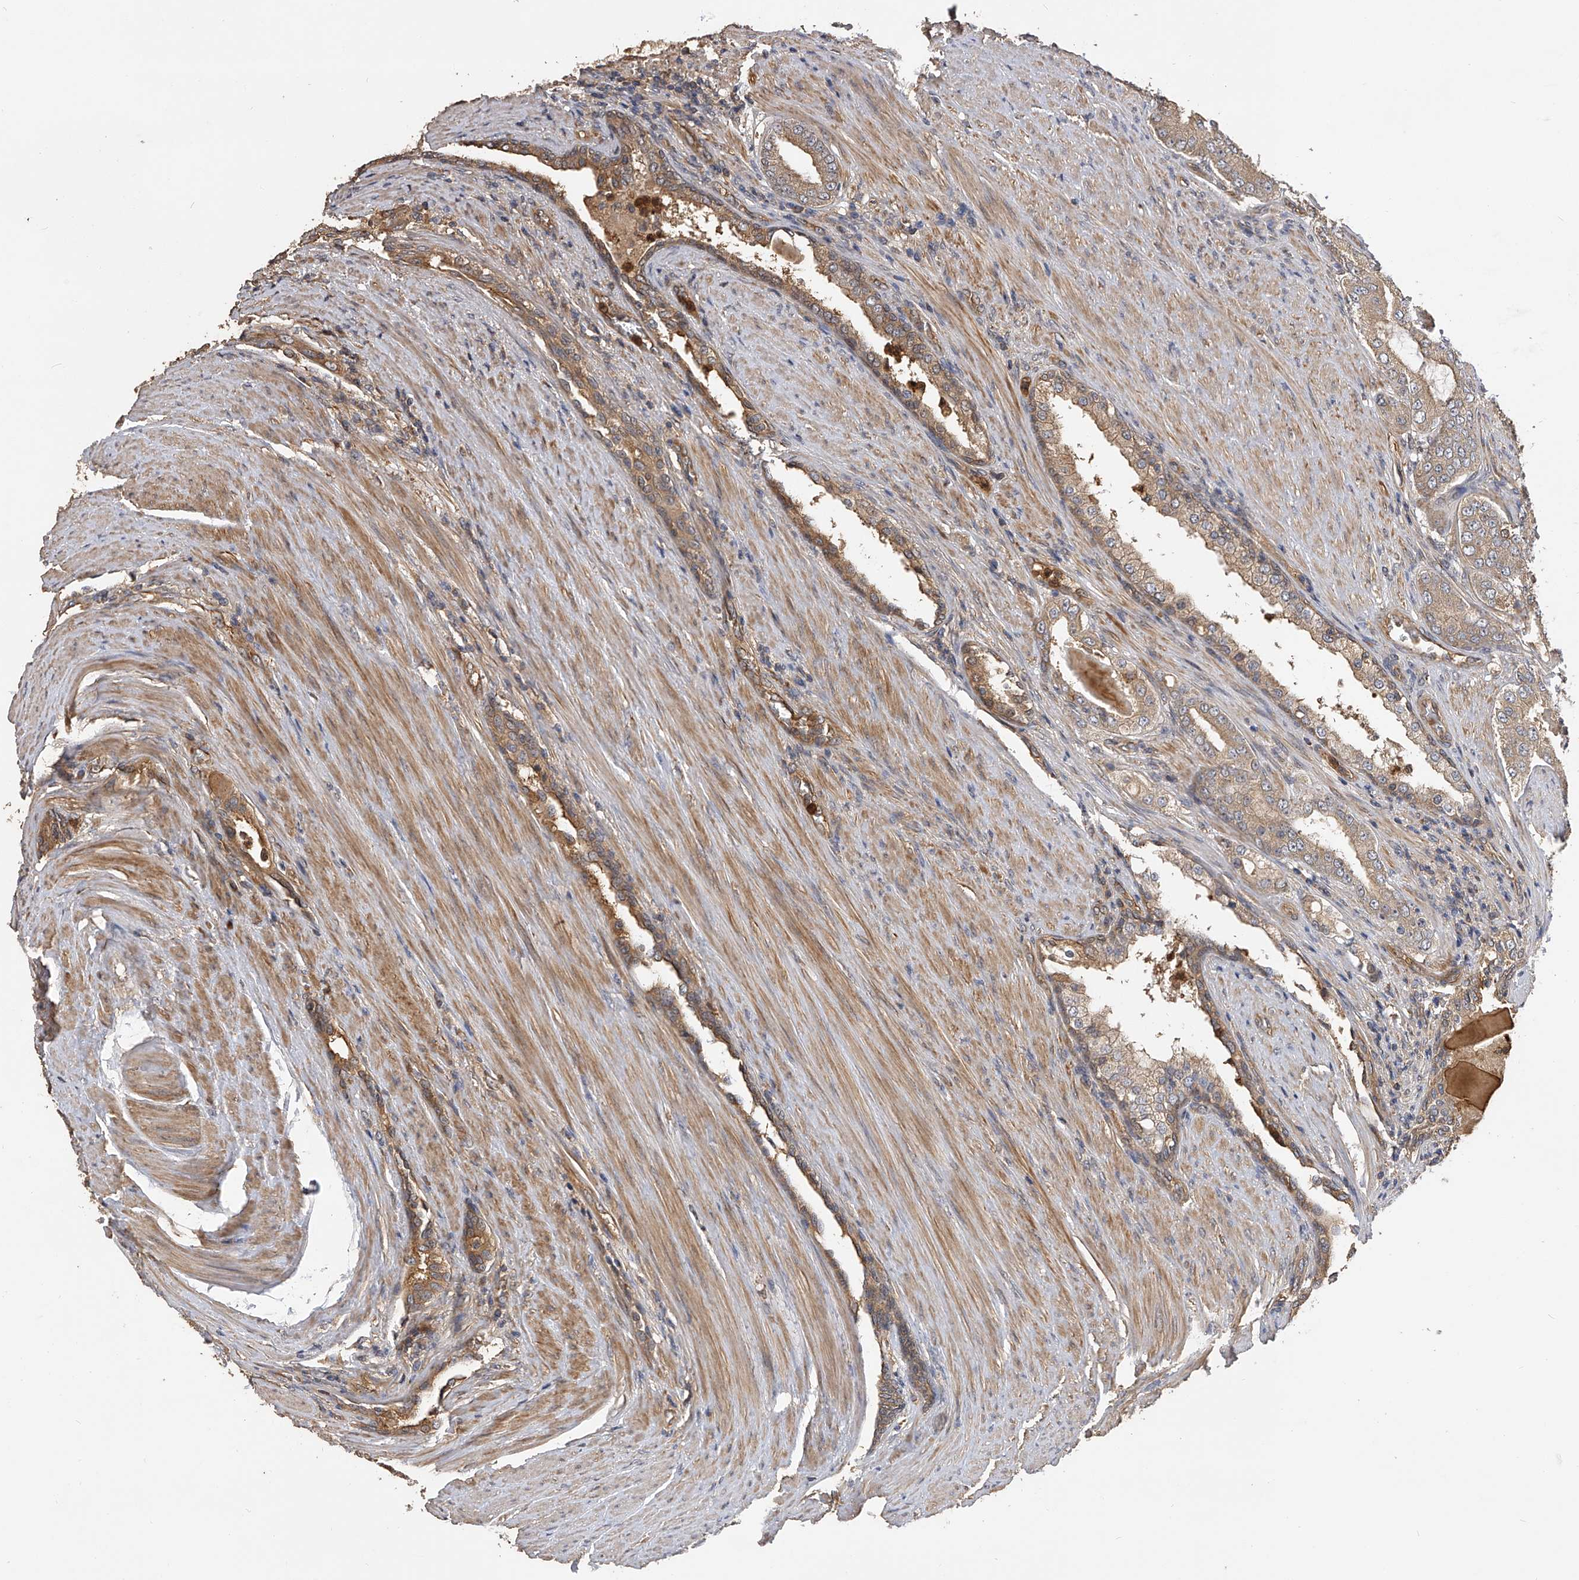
{"staining": {"intensity": "moderate", "quantity": ">75%", "location": "cytoplasmic/membranous"}, "tissue": "prostate cancer", "cell_type": "Tumor cells", "image_type": "cancer", "snomed": [{"axis": "morphology", "description": "Adenocarcinoma, High grade"}, {"axis": "topography", "description": "Prostate"}], "caption": "The image reveals a brown stain indicating the presence of a protein in the cytoplasmic/membranous of tumor cells in prostate high-grade adenocarcinoma. The staining was performed using DAB (3,3'-diaminobenzidine), with brown indicating positive protein expression. Nuclei are stained blue with hematoxylin.", "gene": "PTPRA", "patient": {"sex": "male", "age": 60}}